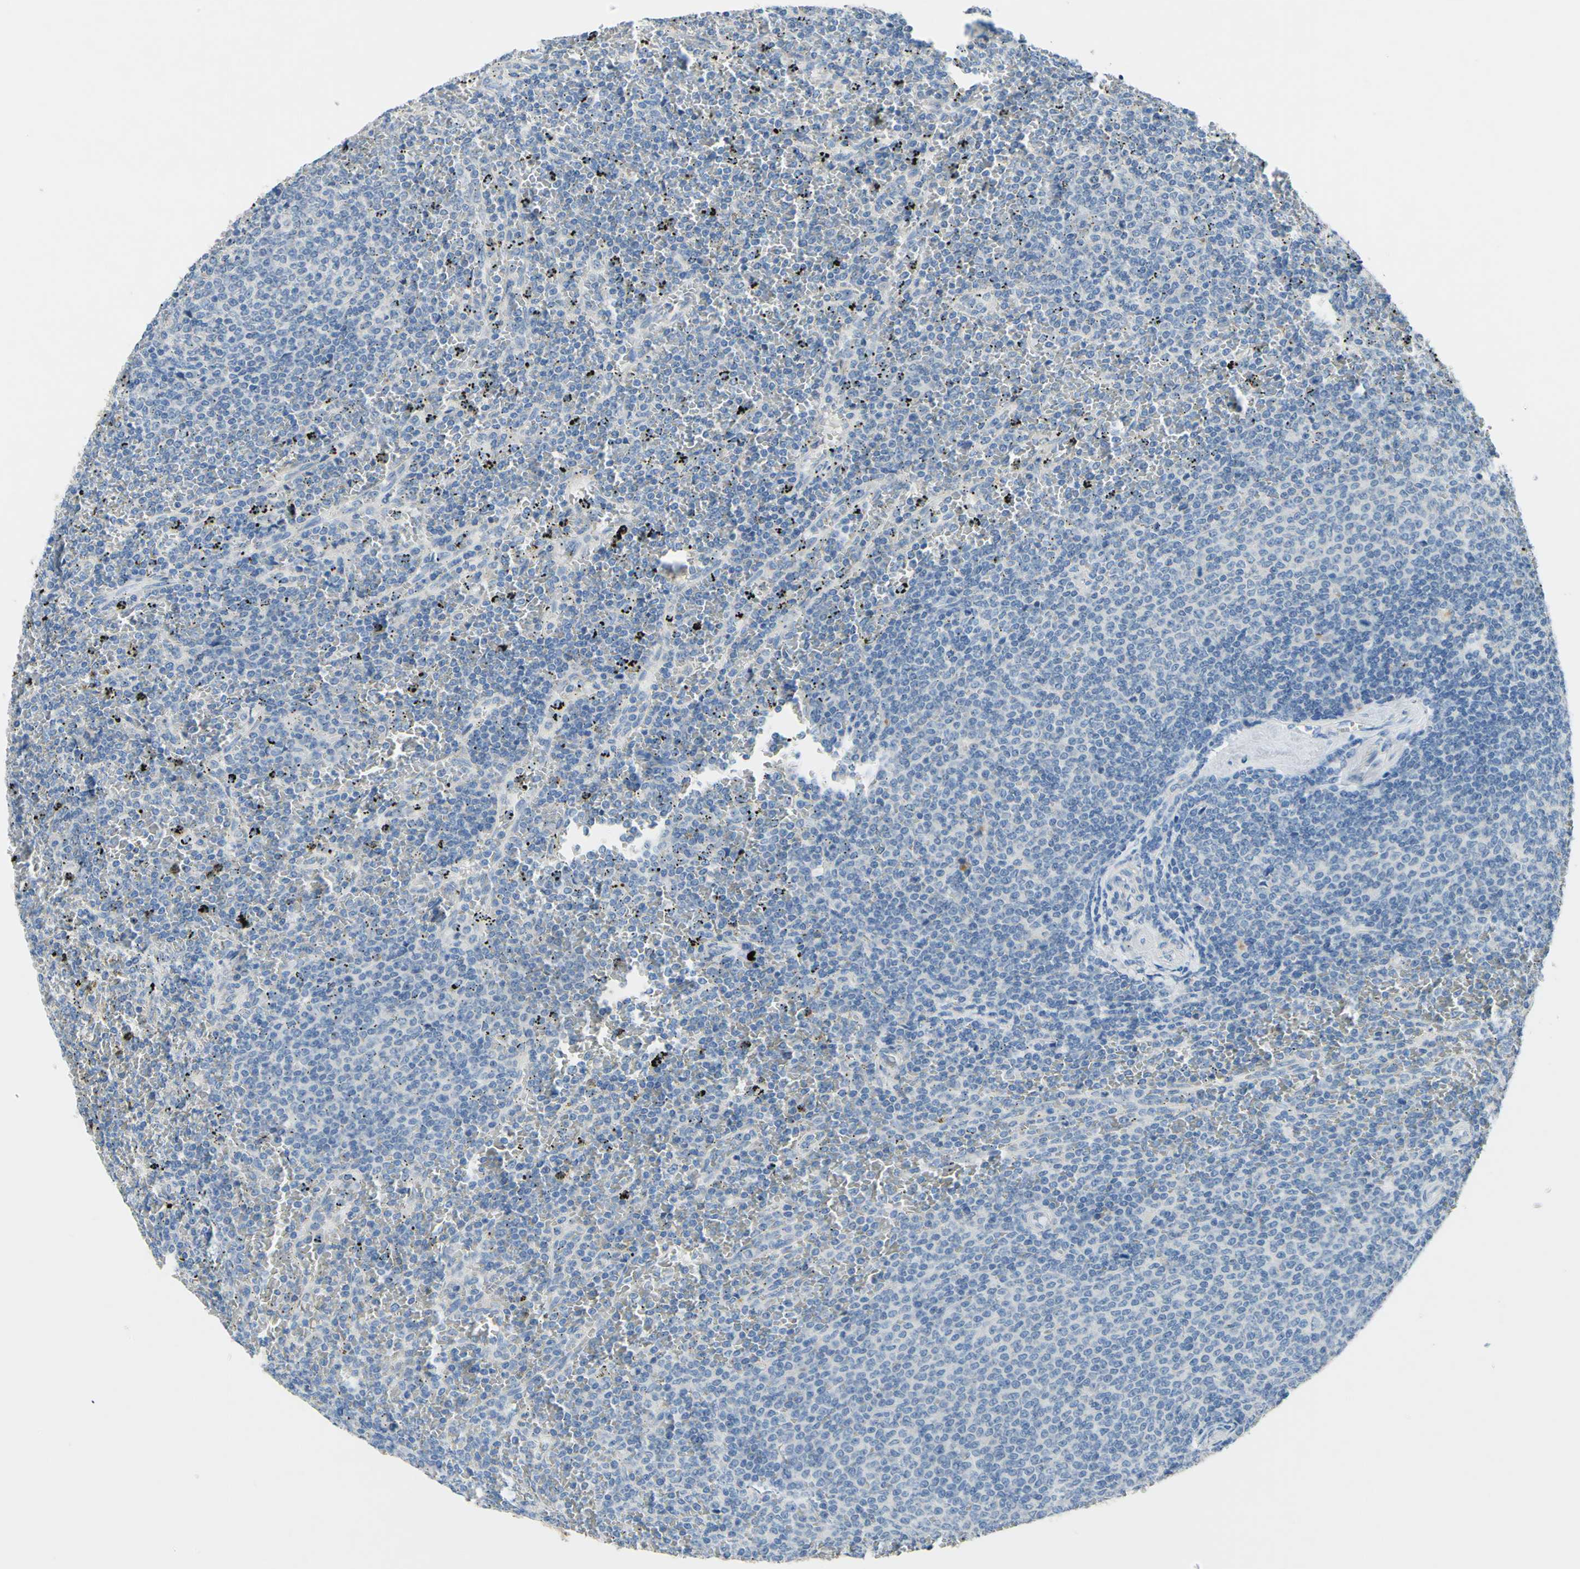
{"staining": {"intensity": "negative", "quantity": "none", "location": "none"}, "tissue": "lymphoma", "cell_type": "Tumor cells", "image_type": "cancer", "snomed": [{"axis": "morphology", "description": "Malignant lymphoma, non-Hodgkin's type, Low grade"}, {"axis": "topography", "description": "Spleen"}], "caption": "A high-resolution histopathology image shows IHC staining of lymphoma, which demonstrates no significant positivity in tumor cells.", "gene": "CDH10", "patient": {"sex": "female", "age": 77}}